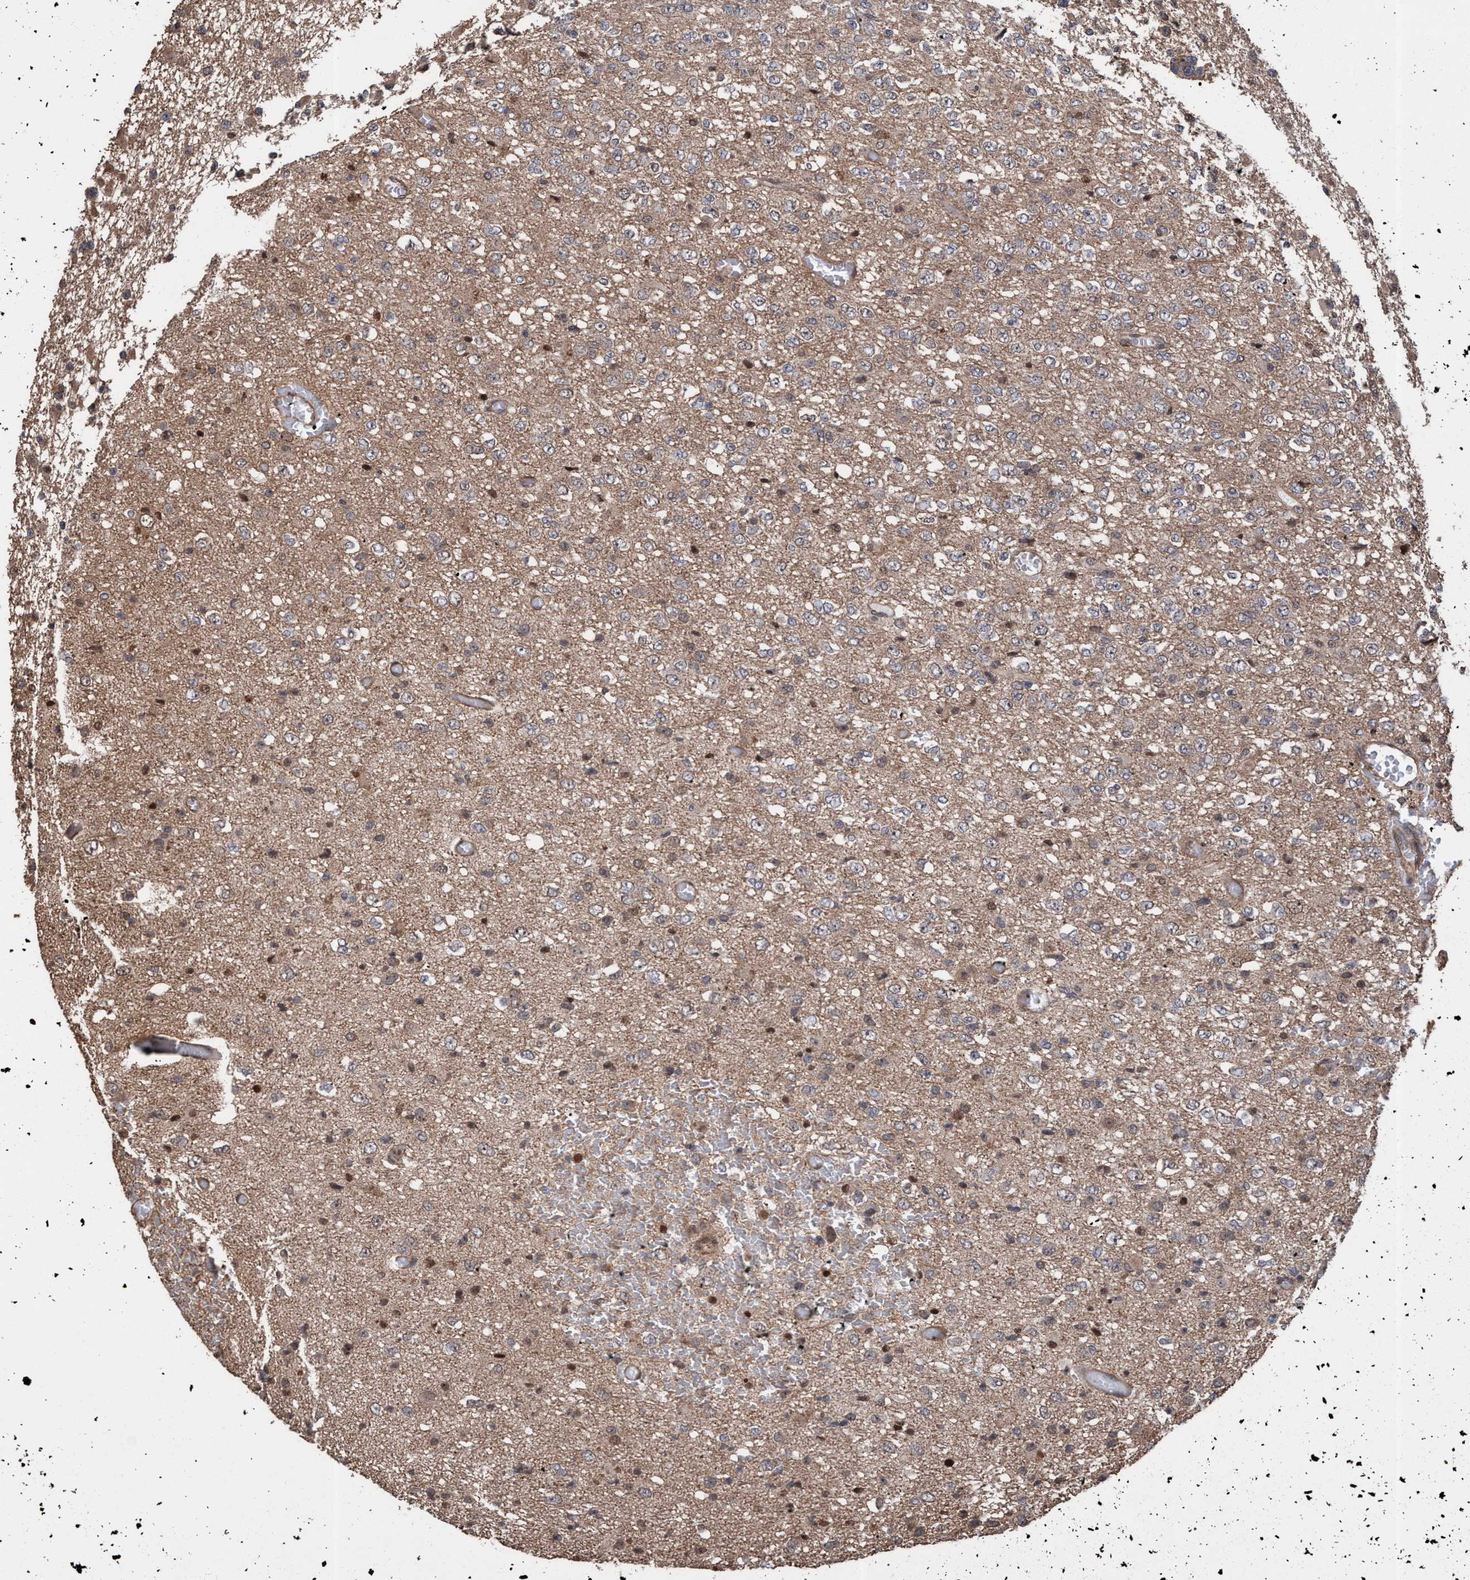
{"staining": {"intensity": "weak", "quantity": "<25%", "location": "cytoplasmic/membranous"}, "tissue": "glioma", "cell_type": "Tumor cells", "image_type": "cancer", "snomed": [{"axis": "morphology", "description": "Glioma, malignant, High grade"}, {"axis": "topography", "description": "pancreas cauda"}], "caption": "Malignant glioma (high-grade) stained for a protein using immunohistochemistry shows no expression tumor cells.", "gene": "TRPC7", "patient": {"sex": "male", "age": 60}}